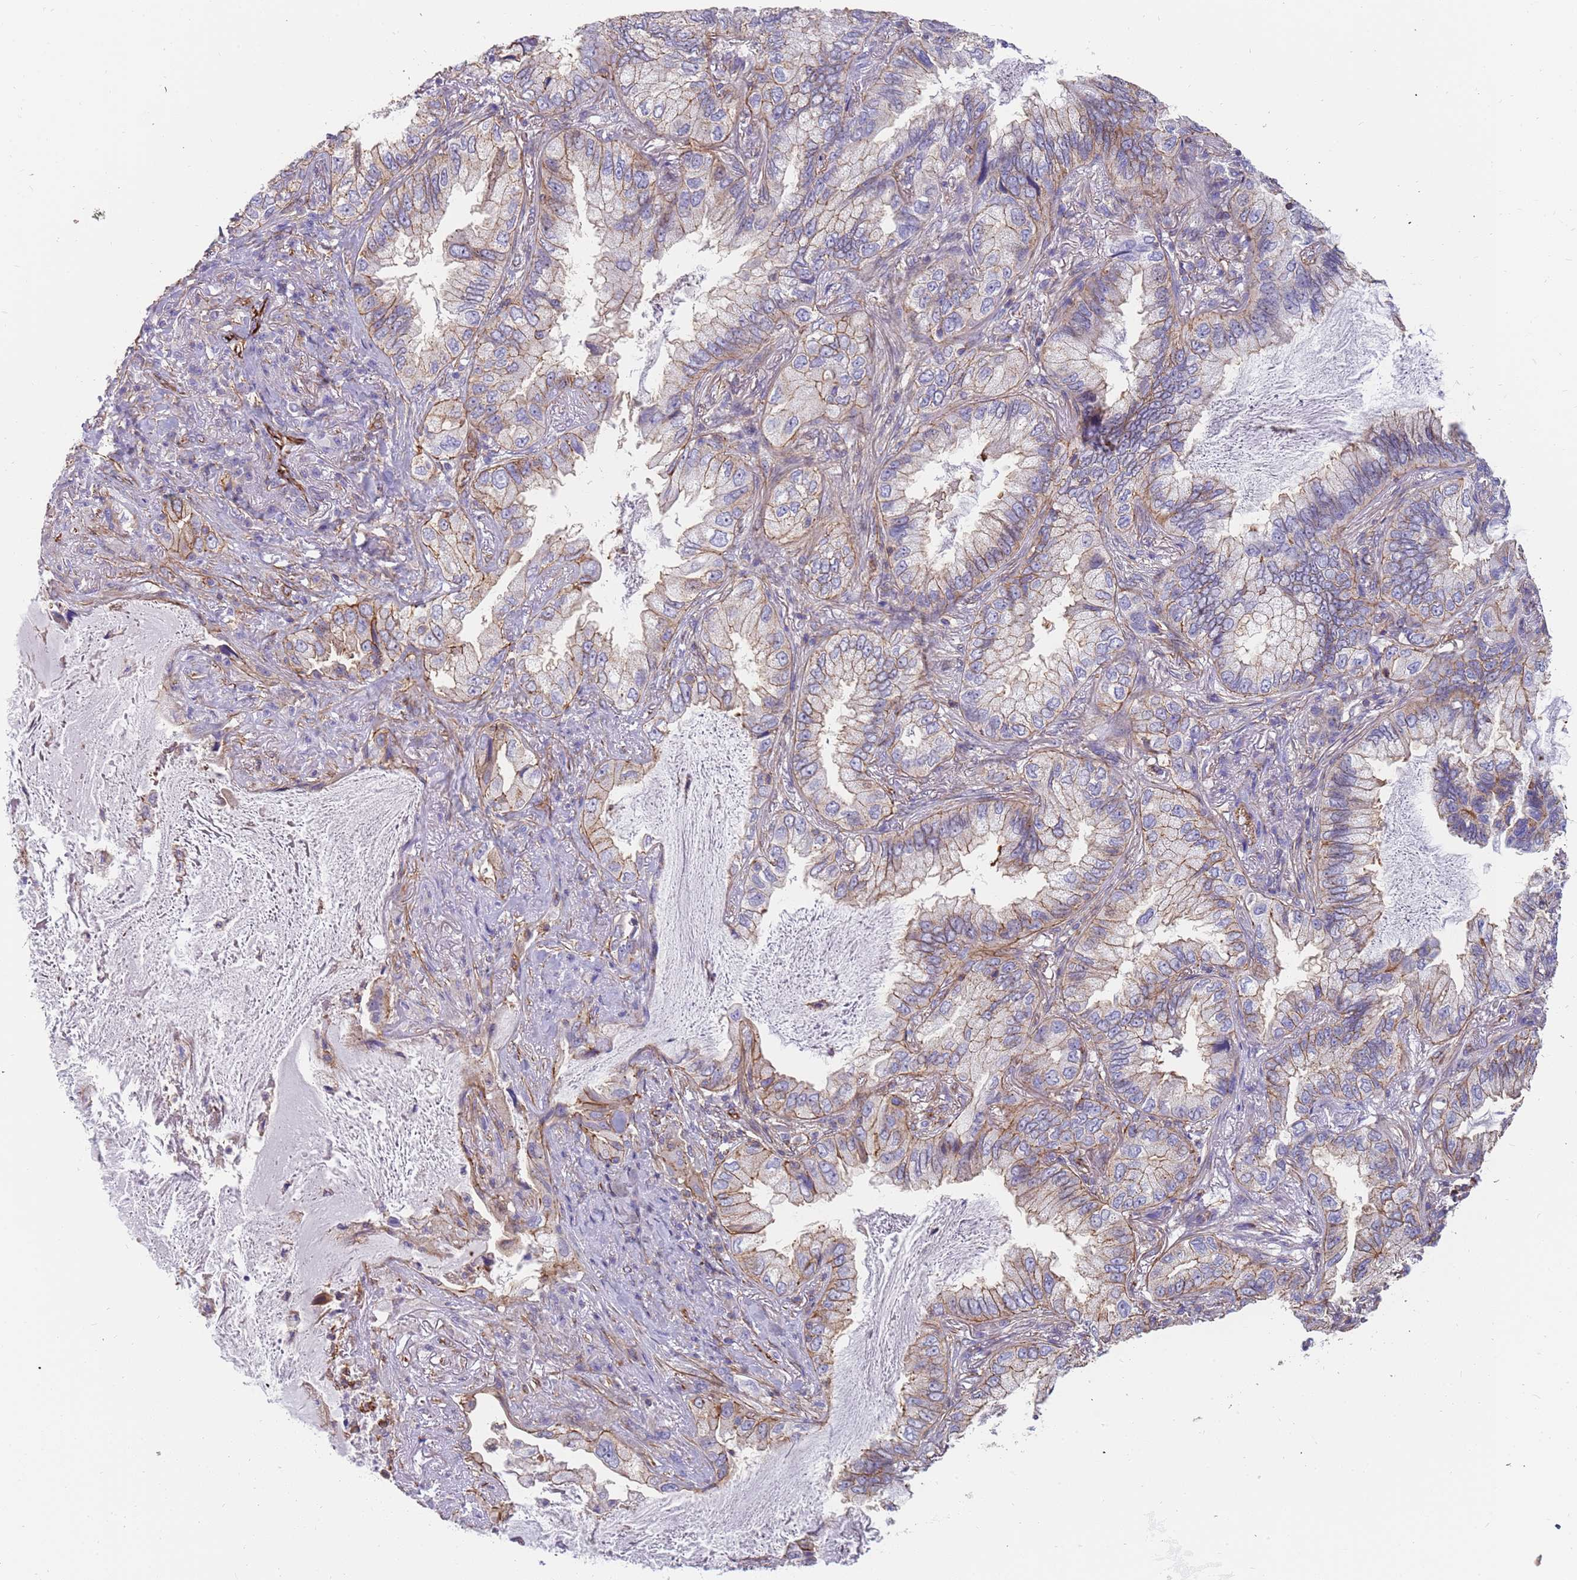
{"staining": {"intensity": "weak", "quantity": ">75%", "location": "cytoplasmic/membranous"}, "tissue": "lung cancer", "cell_type": "Tumor cells", "image_type": "cancer", "snomed": [{"axis": "morphology", "description": "Adenocarcinoma, NOS"}, {"axis": "topography", "description": "Lung"}], "caption": "Protein expression analysis of adenocarcinoma (lung) displays weak cytoplasmic/membranous expression in approximately >75% of tumor cells. (IHC, brightfield microscopy, high magnification).", "gene": "GFRAL", "patient": {"sex": "female", "age": 69}}